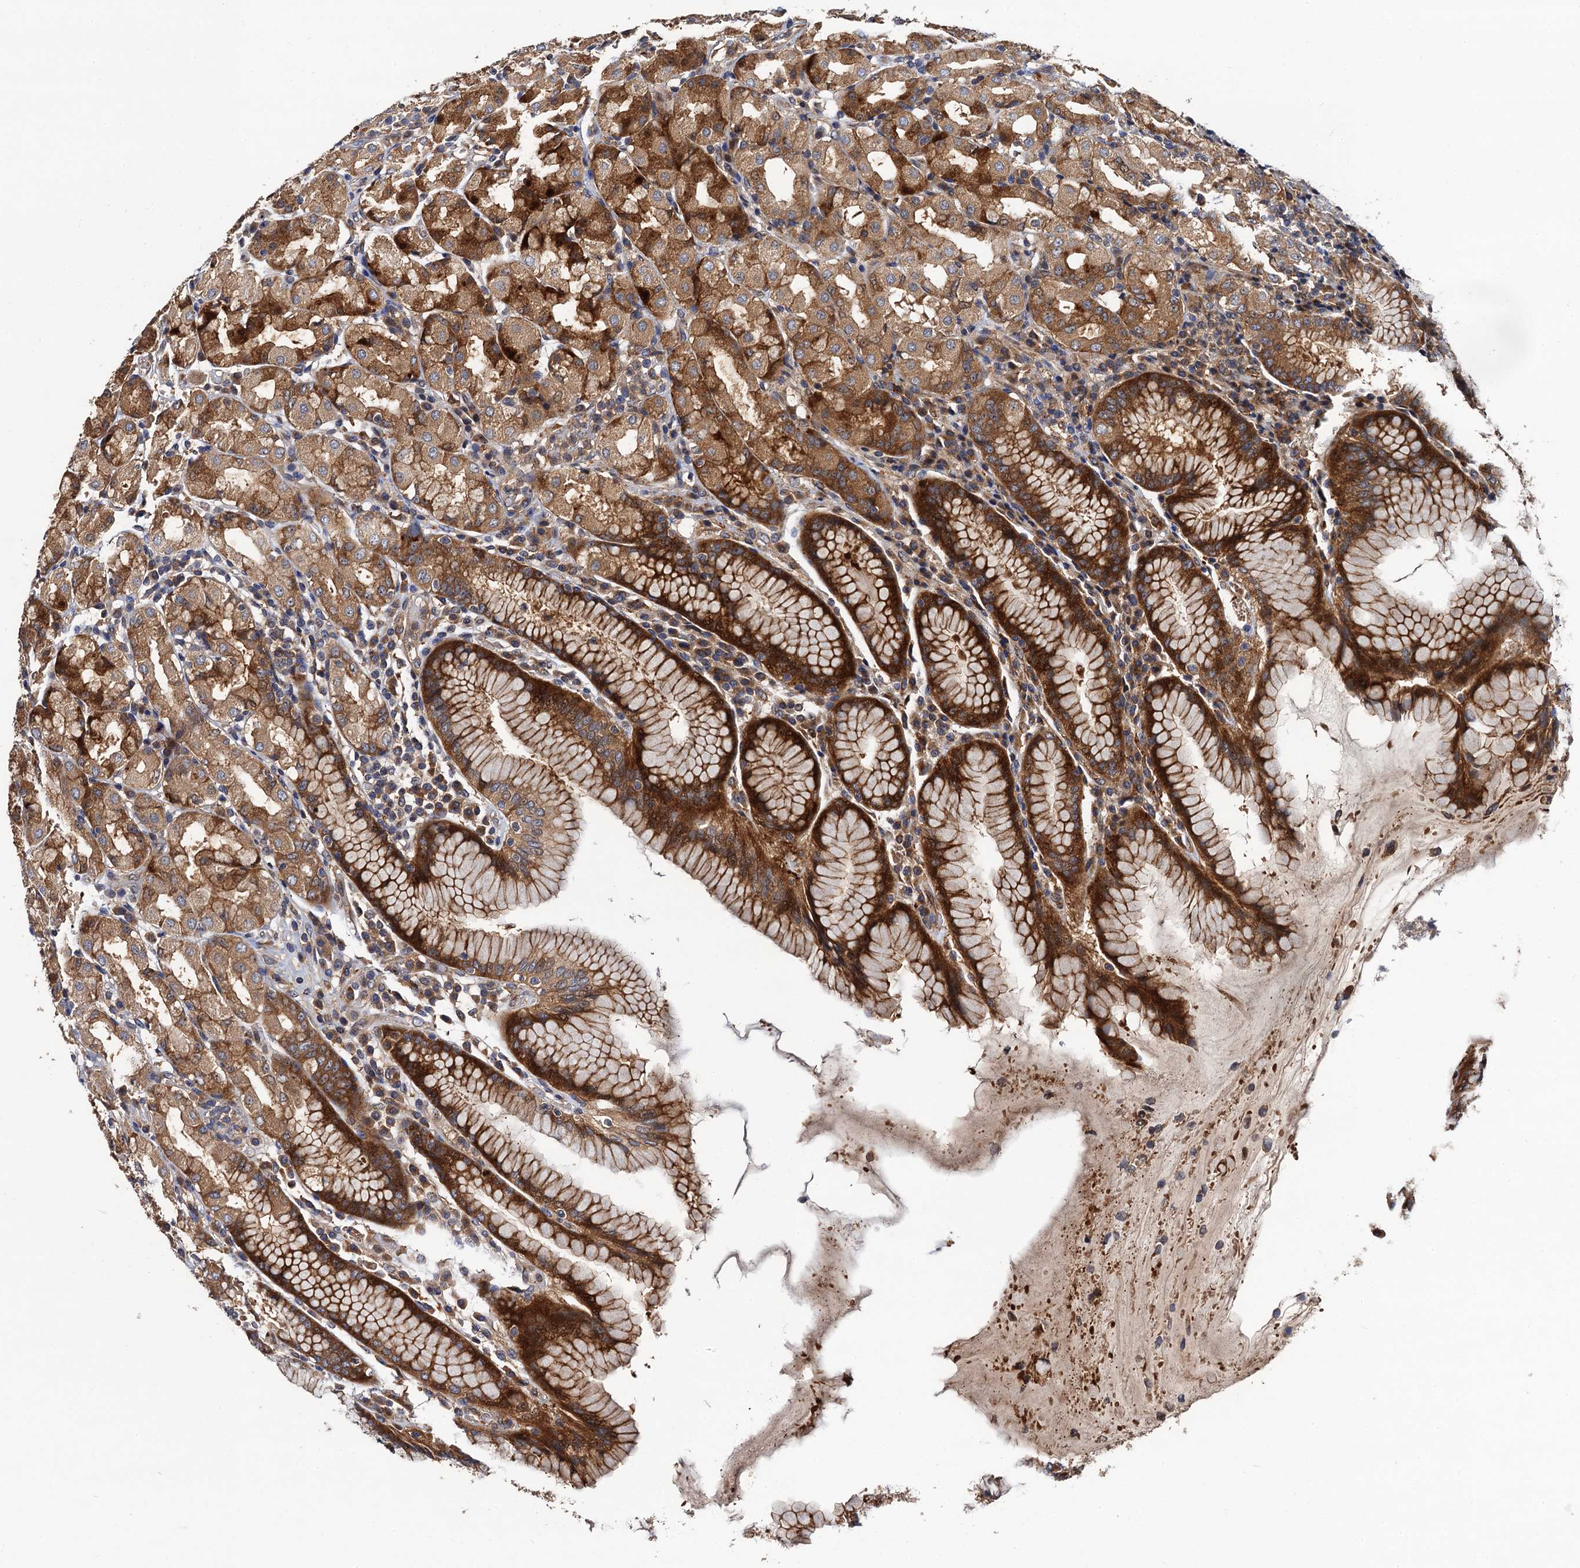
{"staining": {"intensity": "strong", "quantity": ">75%", "location": "cytoplasmic/membranous"}, "tissue": "stomach", "cell_type": "Glandular cells", "image_type": "normal", "snomed": [{"axis": "morphology", "description": "Normal tissue, NOS"}, {"axis": "topography", "description": "Stomach, lower"}], "caption": "Immunohistochemistry (IHC) image of unremarkable human stomach stained for a protein (brown), which demonstrates high levels of strong cytoplasmic/membranous expression in about >75% of glandular cells.", "gene": "VPS35", "patient": {"sex": "female", "age": 56}}